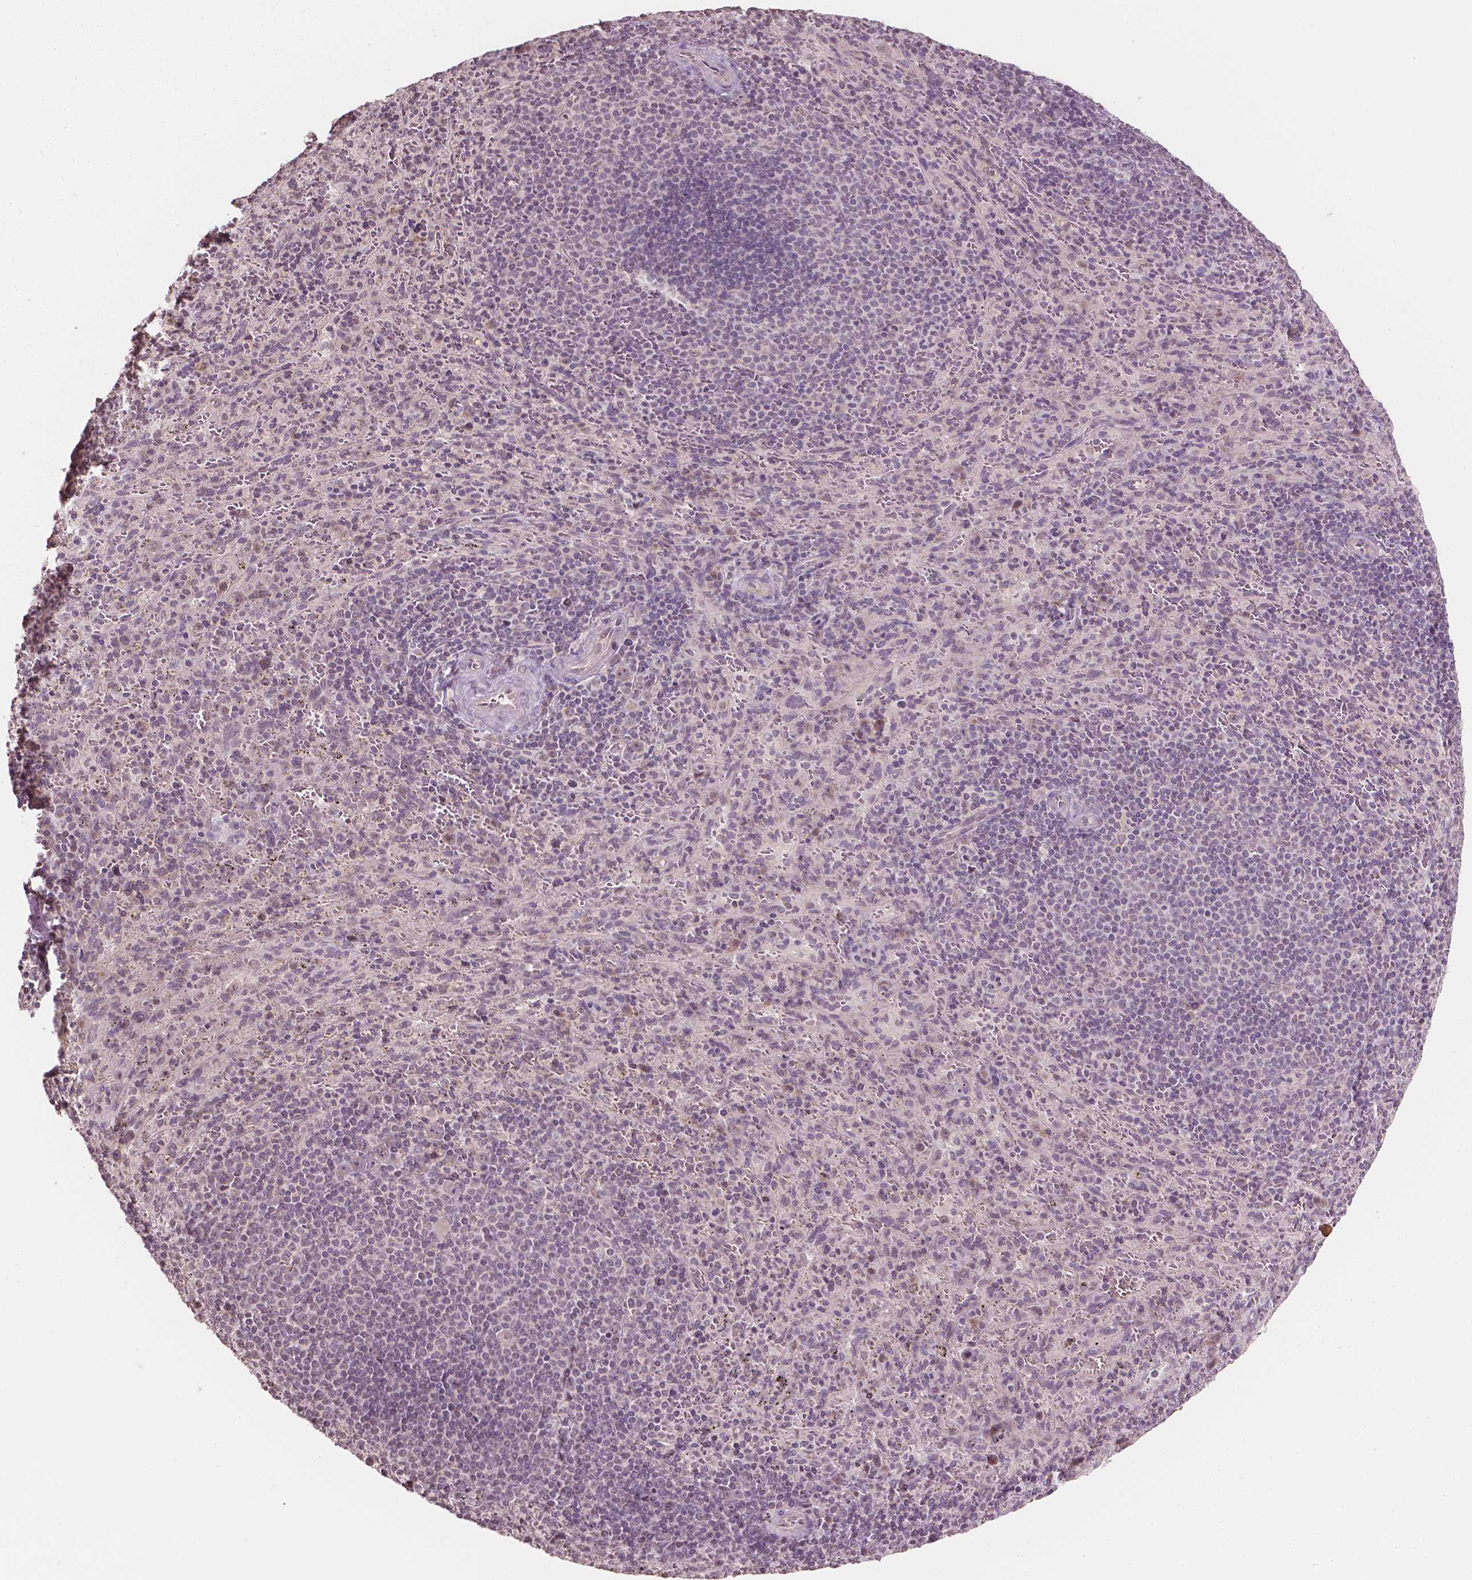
{"staining": {"intensity": "negative", "quantity": "none", "location": "none"}, "tissue": "spleen", "cell_type": "Cells in red pulp", "image_type": "normal", "snomed": [{"axis": "morphology", "description": "Normal tissue, NOS"}, {"axis": "topography", "description": "Spleen"}], "caption": "This is an immunohistochemistry histopathology image of unremarkable human spleen. There is no staining in cells in red pulp.", "gene": "NOS1AP", "patient": {"sex": "male", "age": 57}}